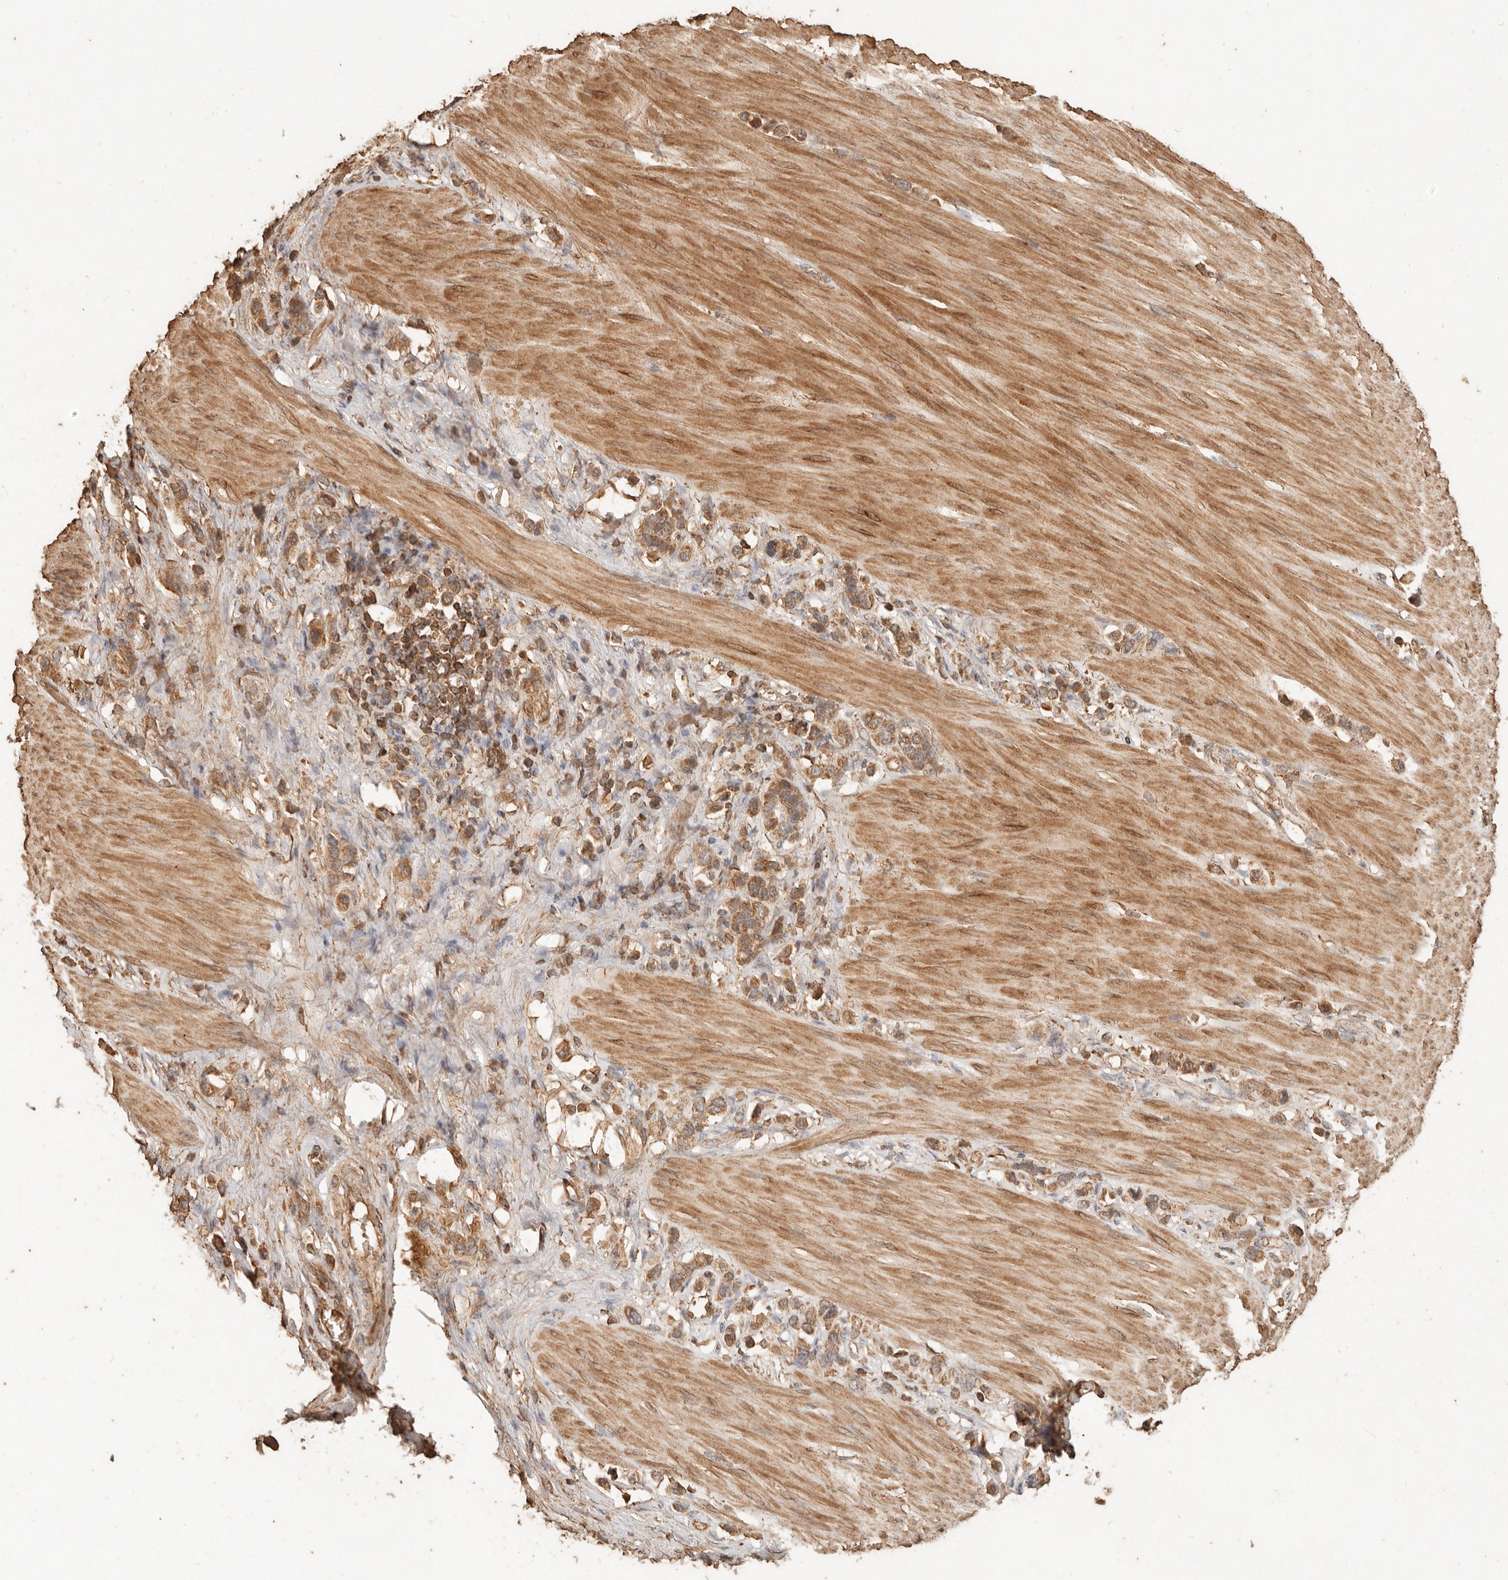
{"staining": {"intensity": "moderate", "quantity": ">75%", "location": "cytoplasmic/membranous"}, "tissue": "stomach cancer", "cell_type": "Tumor cells", "image_type": "cancer", "snomed": [{"axis": "morphology", "description": "Adenocarcinoma, NOS"}, {"axis": "topography", "description": "Stomach"}], "caption": "Moderate cytoplasmic/membranous staining for a protein is seen in about >75% of tumor cells of stomach cancer (adenocarcinoma) using immunohistochemistry (IHC).", "gene": "FAM180B", "patient": {"sex": "female", "age": 65}}